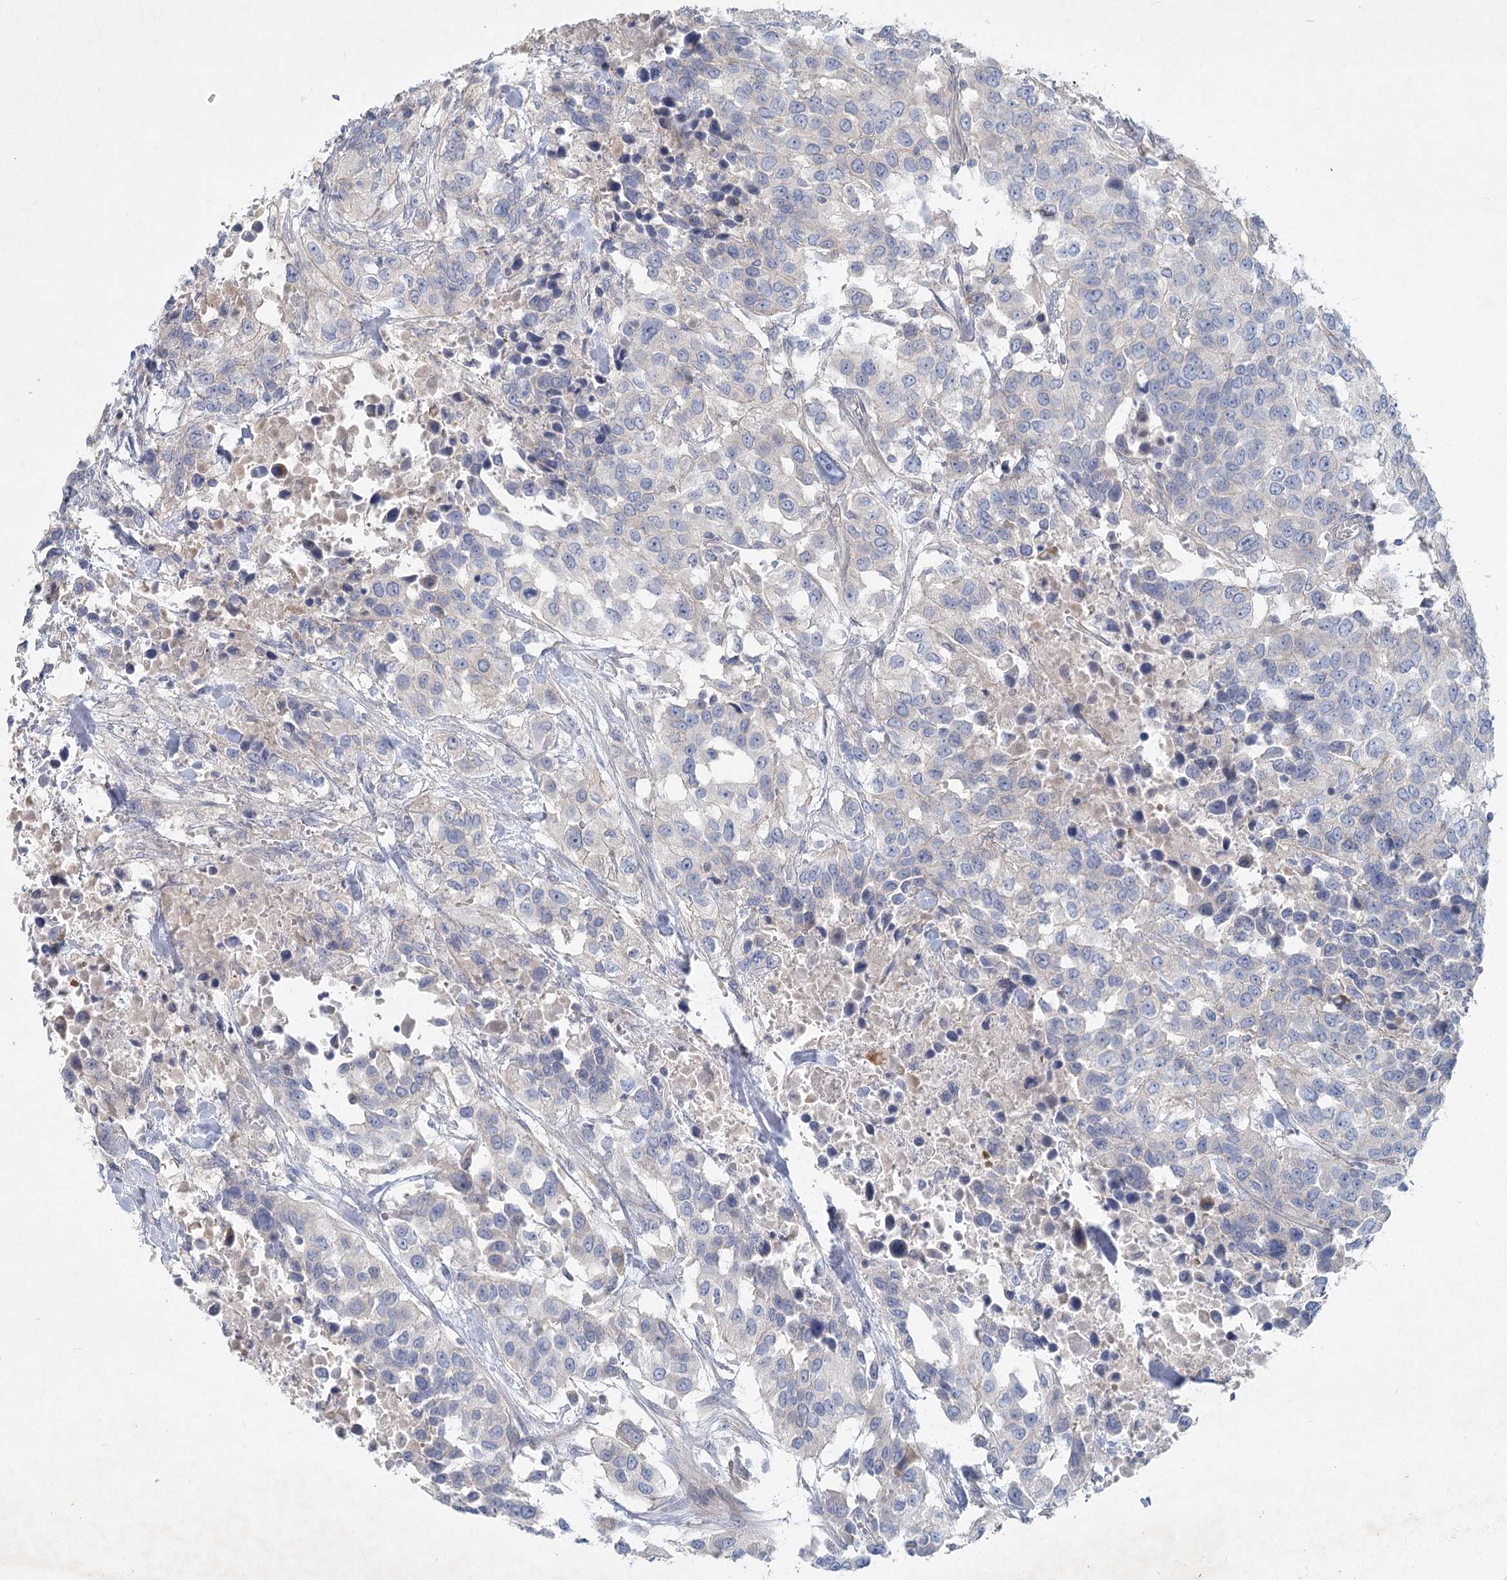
{"staining": {"intensity": "negative", "quantity": "none", "location": "none"}, "tissue": "urothelial cancer", "cell_type": "Tumor cells", "image_type": "cancer", "snomed": [{"axis": "morphology", "description": "Urothelial carcinoma, High grade"}, {"axis": "topography", "description": "Urinary bladder"}], "caption": "Immunohistochemical staining of human high-grade urothelial carcinoma displays no significant staining in tumor cells.", "gene": "DNMBP", "patient": {"sex": "female", "age": 80}}